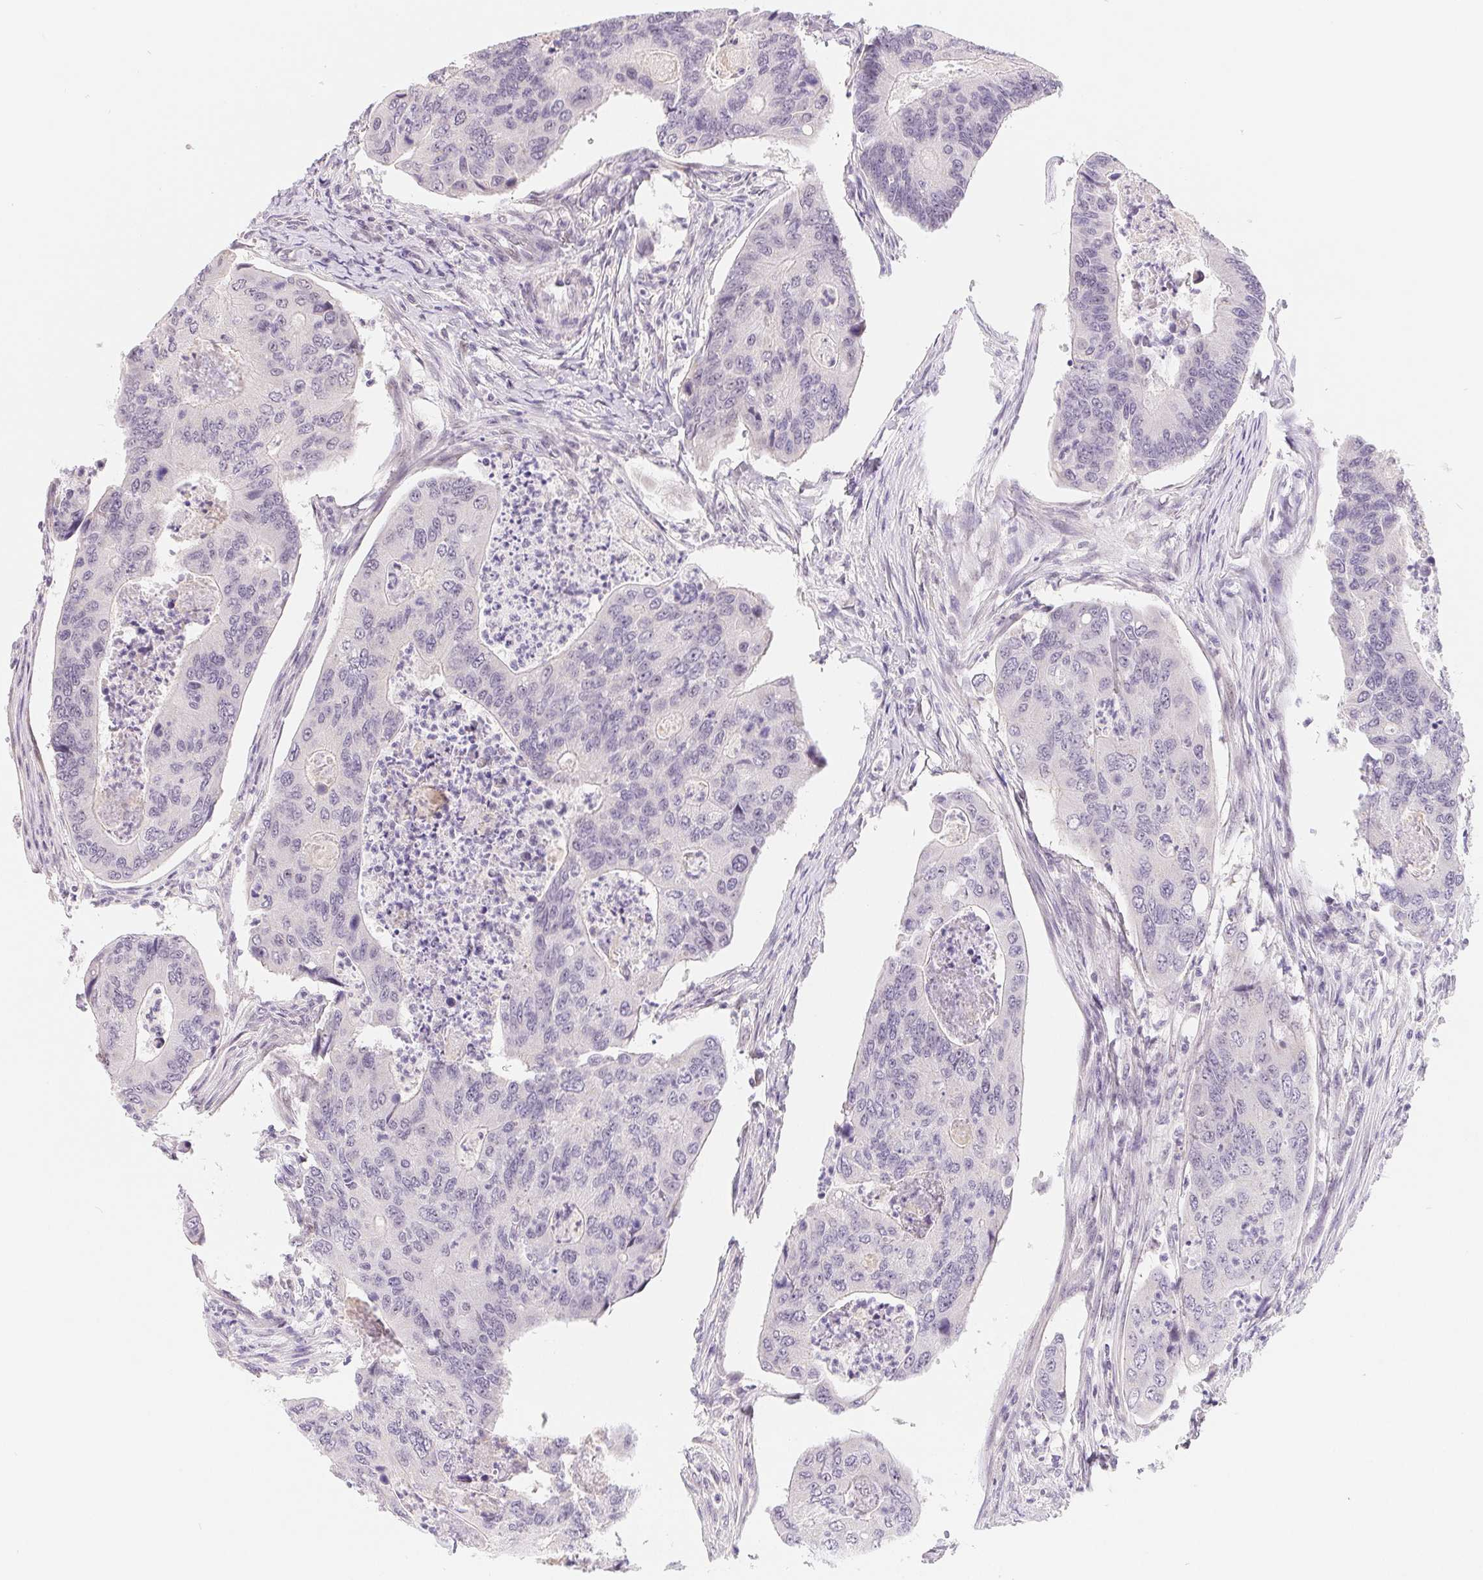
{"staining": {"intensity": "negative", "quantity": "none", "location": "none"}, "tissue": "colorectal cancer", "cell_type": "Tumor cells", "image_type": "cancer", "snomed": [{"axis": "morphology", "description": "Adenocarcinoma, NOS"}, {"axis": "topography", "description": "Colon"}], "caption": "DAB (3,3'-diaminobenzidine) immunohistochemical staining of human colorectal cancer (adenocarcinoma) exhibits no significant positivity in tumor cells. Brightfield microscopy of IHC stained with DAB (brown) and hematoxylin (blue), captured at high magnification.", "gene": "LCA5L", "patient": {"sex": "female", "age": 67}}